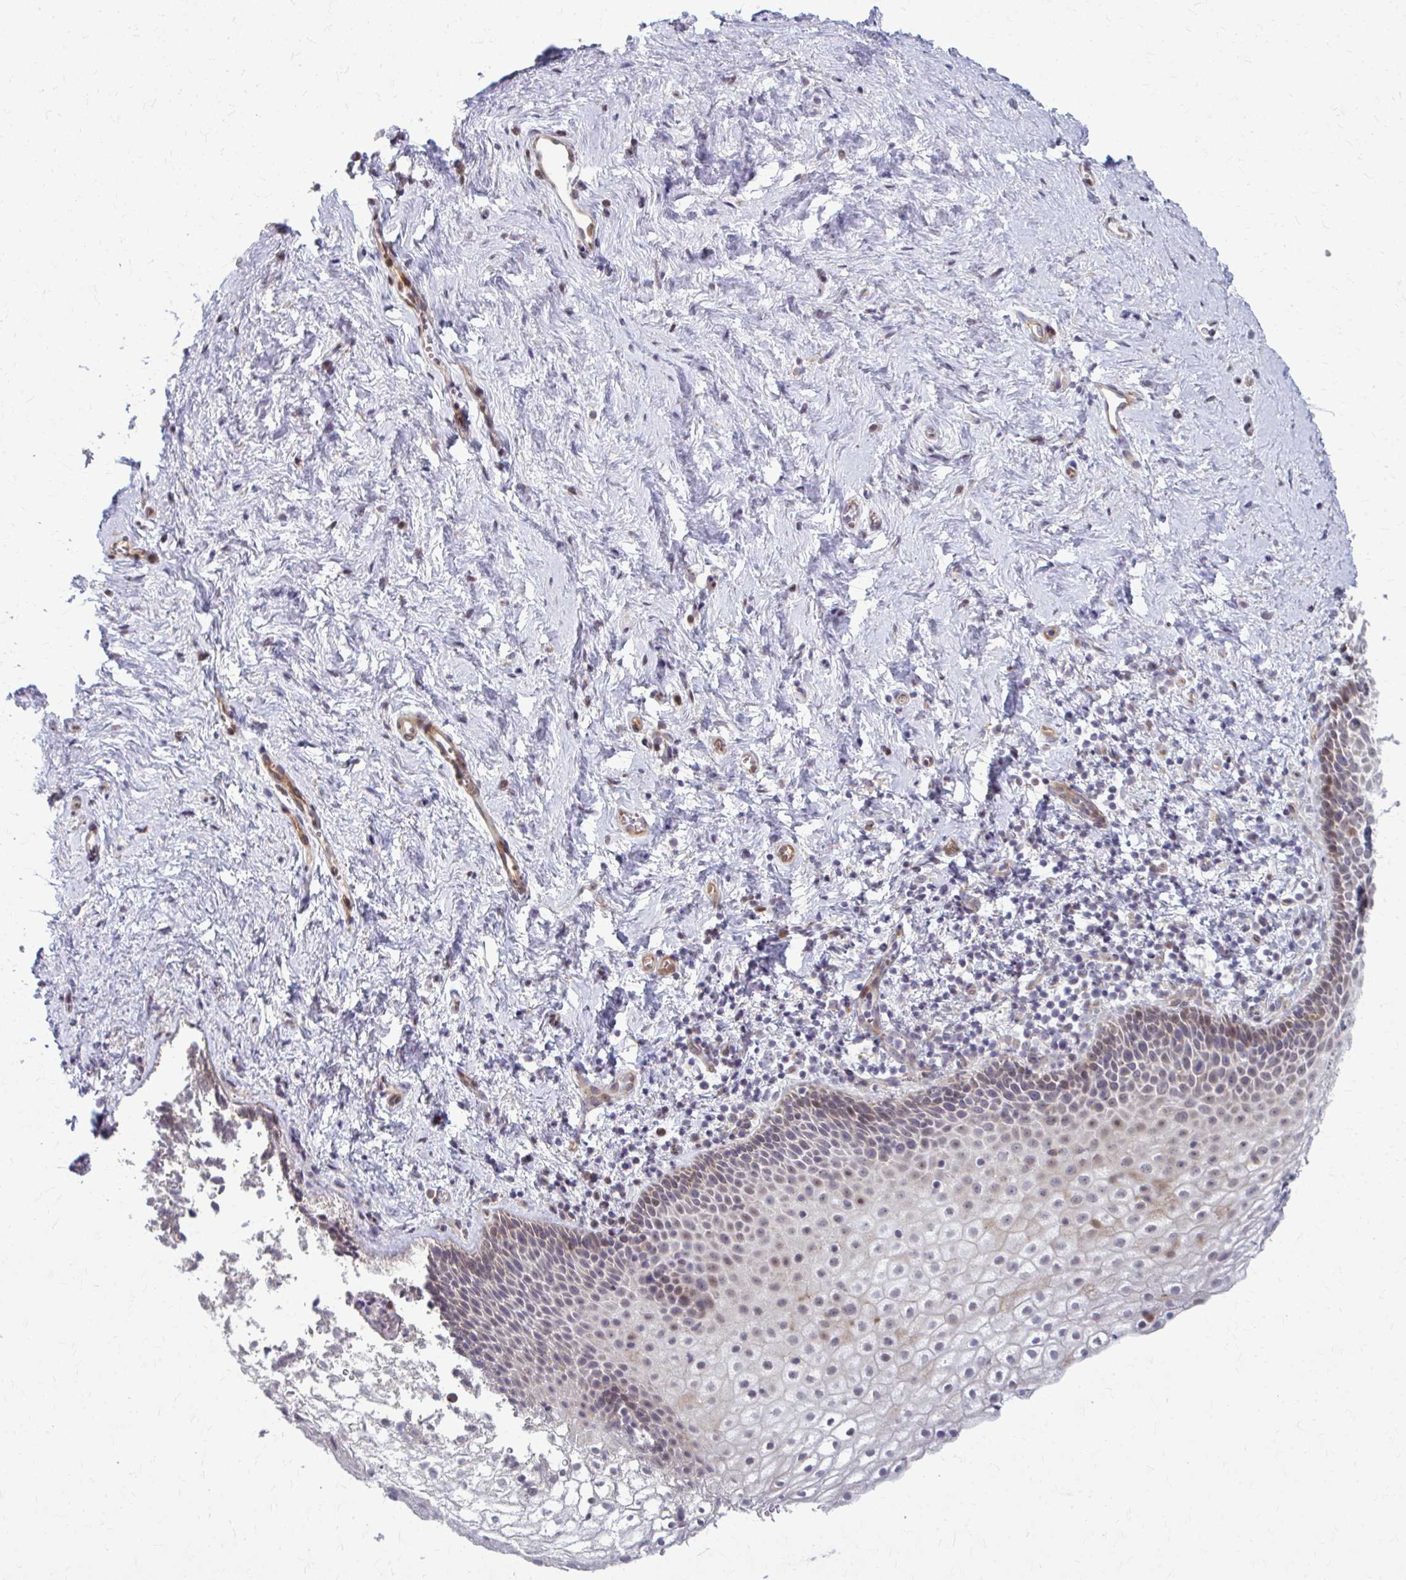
{"staining": {"intensity": "weak", "quantity": "25%-75%", "location": "cytoplasmic/membranous,nuclear"}, "tissue": "vagina", "cell_type": "Squamous epithelial cells", "image_type": "normal", "snomed": [{"axis": "morphology", "description": "Normal tissue, NOS"}, {"axis": "topography", "description": "Vagina"}], "caption": "This is a micrograph of immunohistochemistry (IHC) staining of benign vagina, which shows weak staining in the cytoplasmic/membranous,nuclear of squamous epithelial cells.", "gene": "MAF1", "patient": {"sex": "female", "age": 61}}